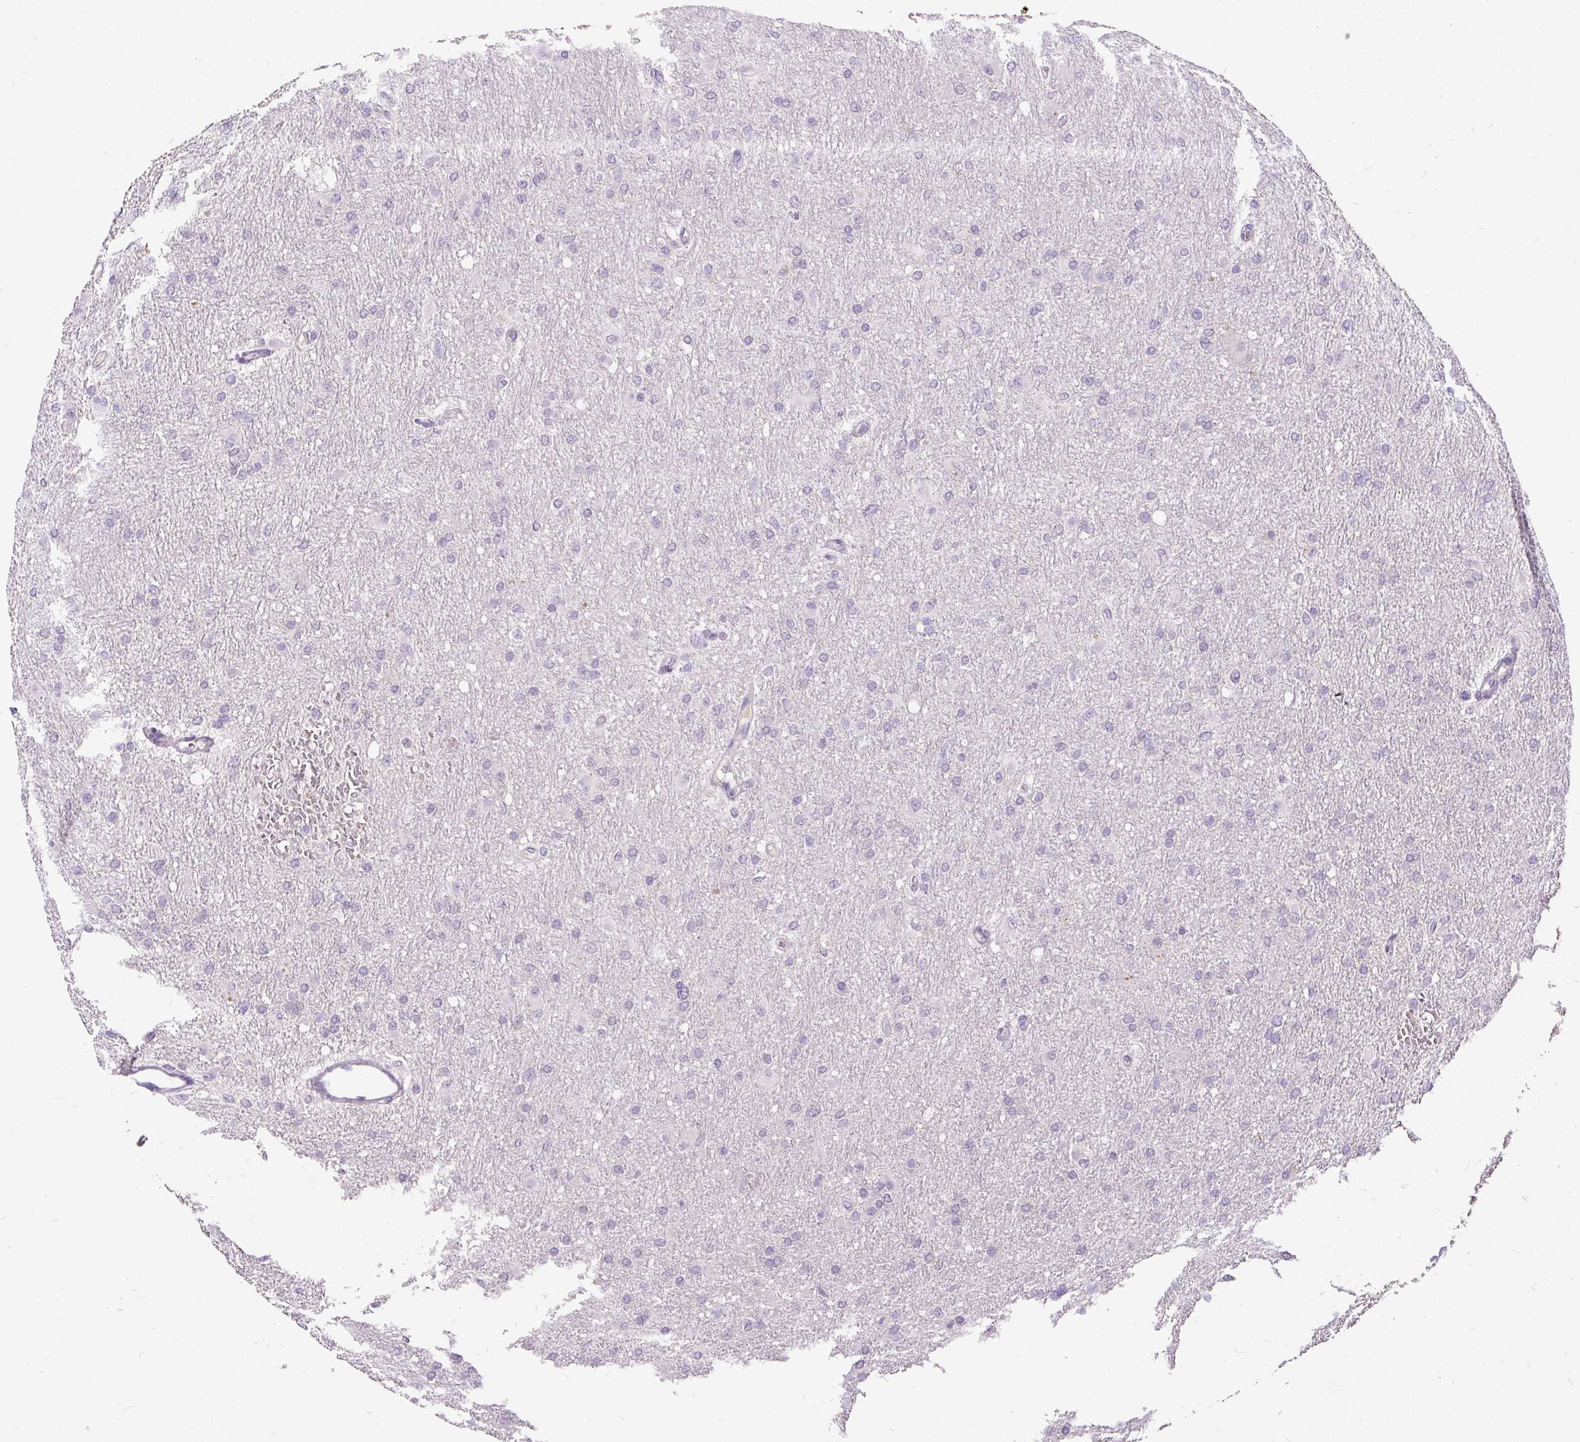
{"staining": {"intensity": "negative", "quantity": "none", "location": "none"}, "tissue": "glioma", "cell_type": "Tumor cells", "image_type": "cancer", "snomed": [{"axis": "morphology", "description": "Glioma, malignant, High grade"}, {"axis": "topography", "description": "Cerebral cortex"}], "caption": "A micrograph of malignant glioma (high-grade) stained for a protein shows no brown staining in tumor cells.", "gene": "KRTAP20-3", "patient": {"sex": "female", "age": 36}}